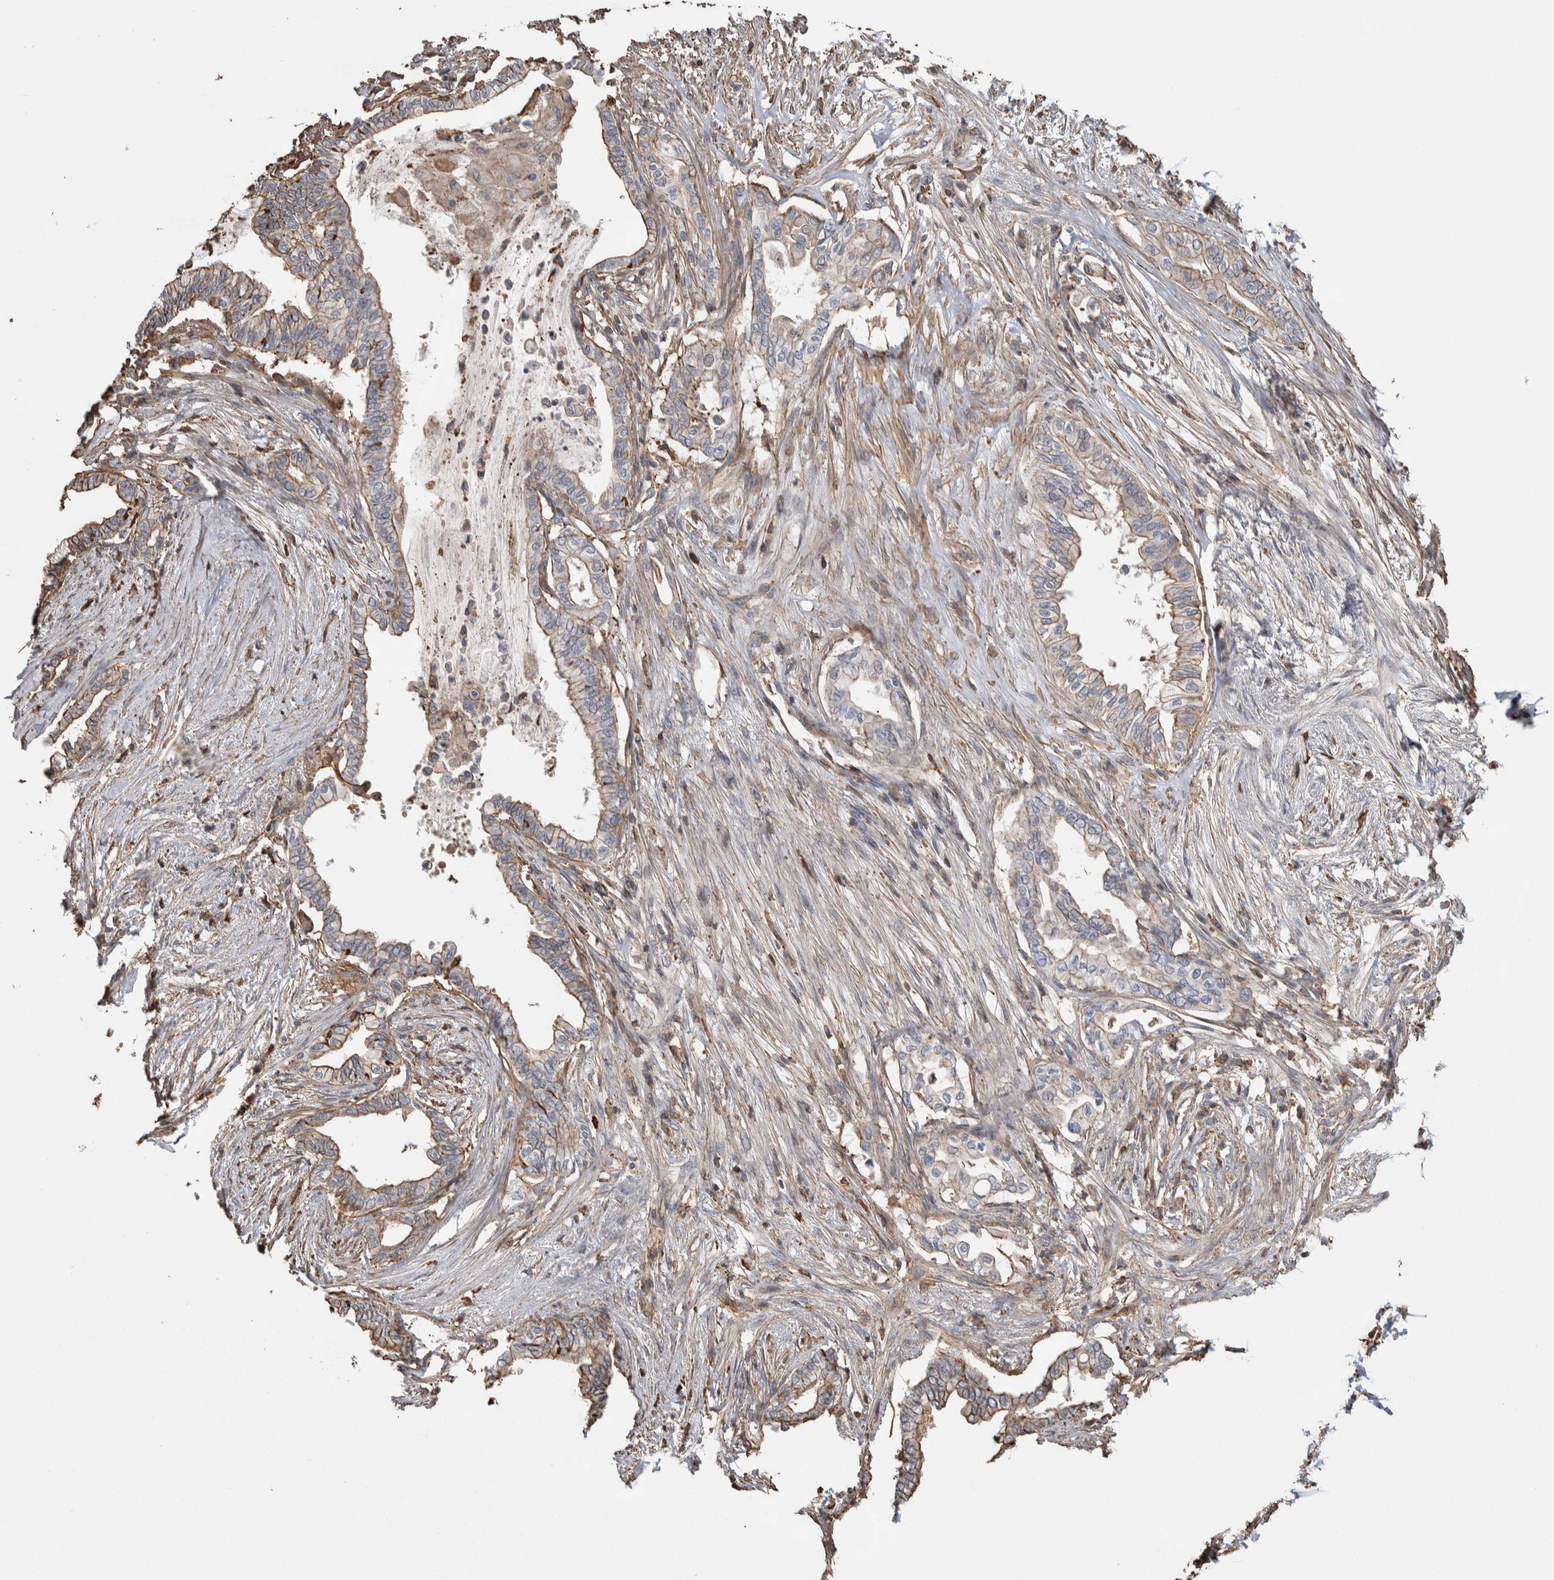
{"staining": {"intensity": "weak", "quantity": ">75%", "location": "cytoplasmic/membranous"}, "tissue": "pancreatic cancer", "cell_type": "Tumor cells", "image_type": "cancer", "snomed": [{"axis": "morphology", "description": "Normal tissue, NOS"}, {"axis": "morphology", "description": "Adenocarcinoma, NOS"}, {"axis": "topography", "description": "Pancreas"}, {"axis": "topography", "description": "Duodenum"}], "caption": "Human pancreatic adenocarcinoma stained with a protein marker exhibits weak staining in tumor cells.", "gene": "ENPP2", "patient": {"sex": "female", "age": 60}}